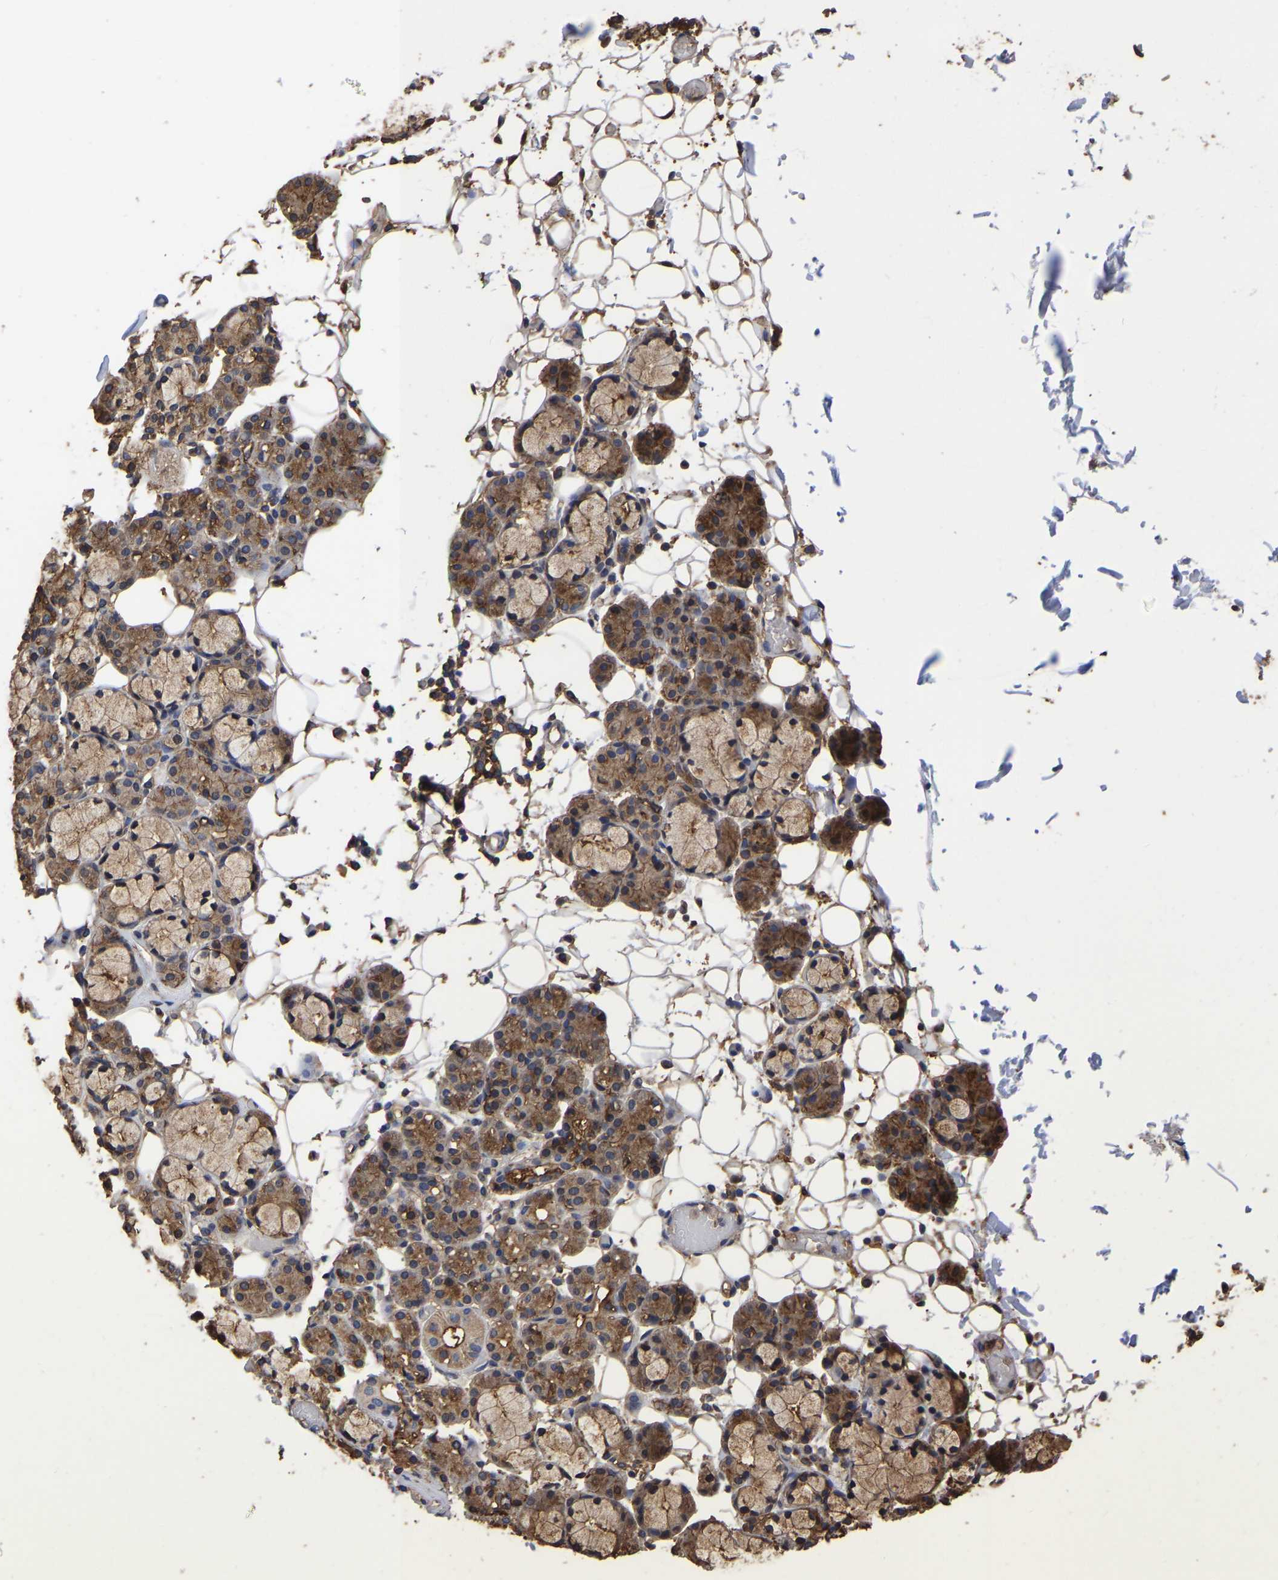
{"staining": {"intensity": "moderate", "quantity": ">75%", "location": "cytoplasmic/membranous"}, "tissue": "salivary gland", "cell_type": "Glandular cells", "image_type": "normal", "snomed": [{"axis": "morphology", "description": "Normal tissue, NOS"}, {"axis": "topography", "description": "Salivary gland"}], "caption": "Brown immunohistochemical staining in unremarkable salivary gland shows moderate cytoplasmic/membranous expression in about >75% of glandular cells. The protein is stained brown, and the nuclei are stained in blue (DAB (3,3'-diaminobenzidine) IHC with brightfield microscopy, high magnification).", "gene": "LIF", "patient": {"sex": "male", "age": 63}}